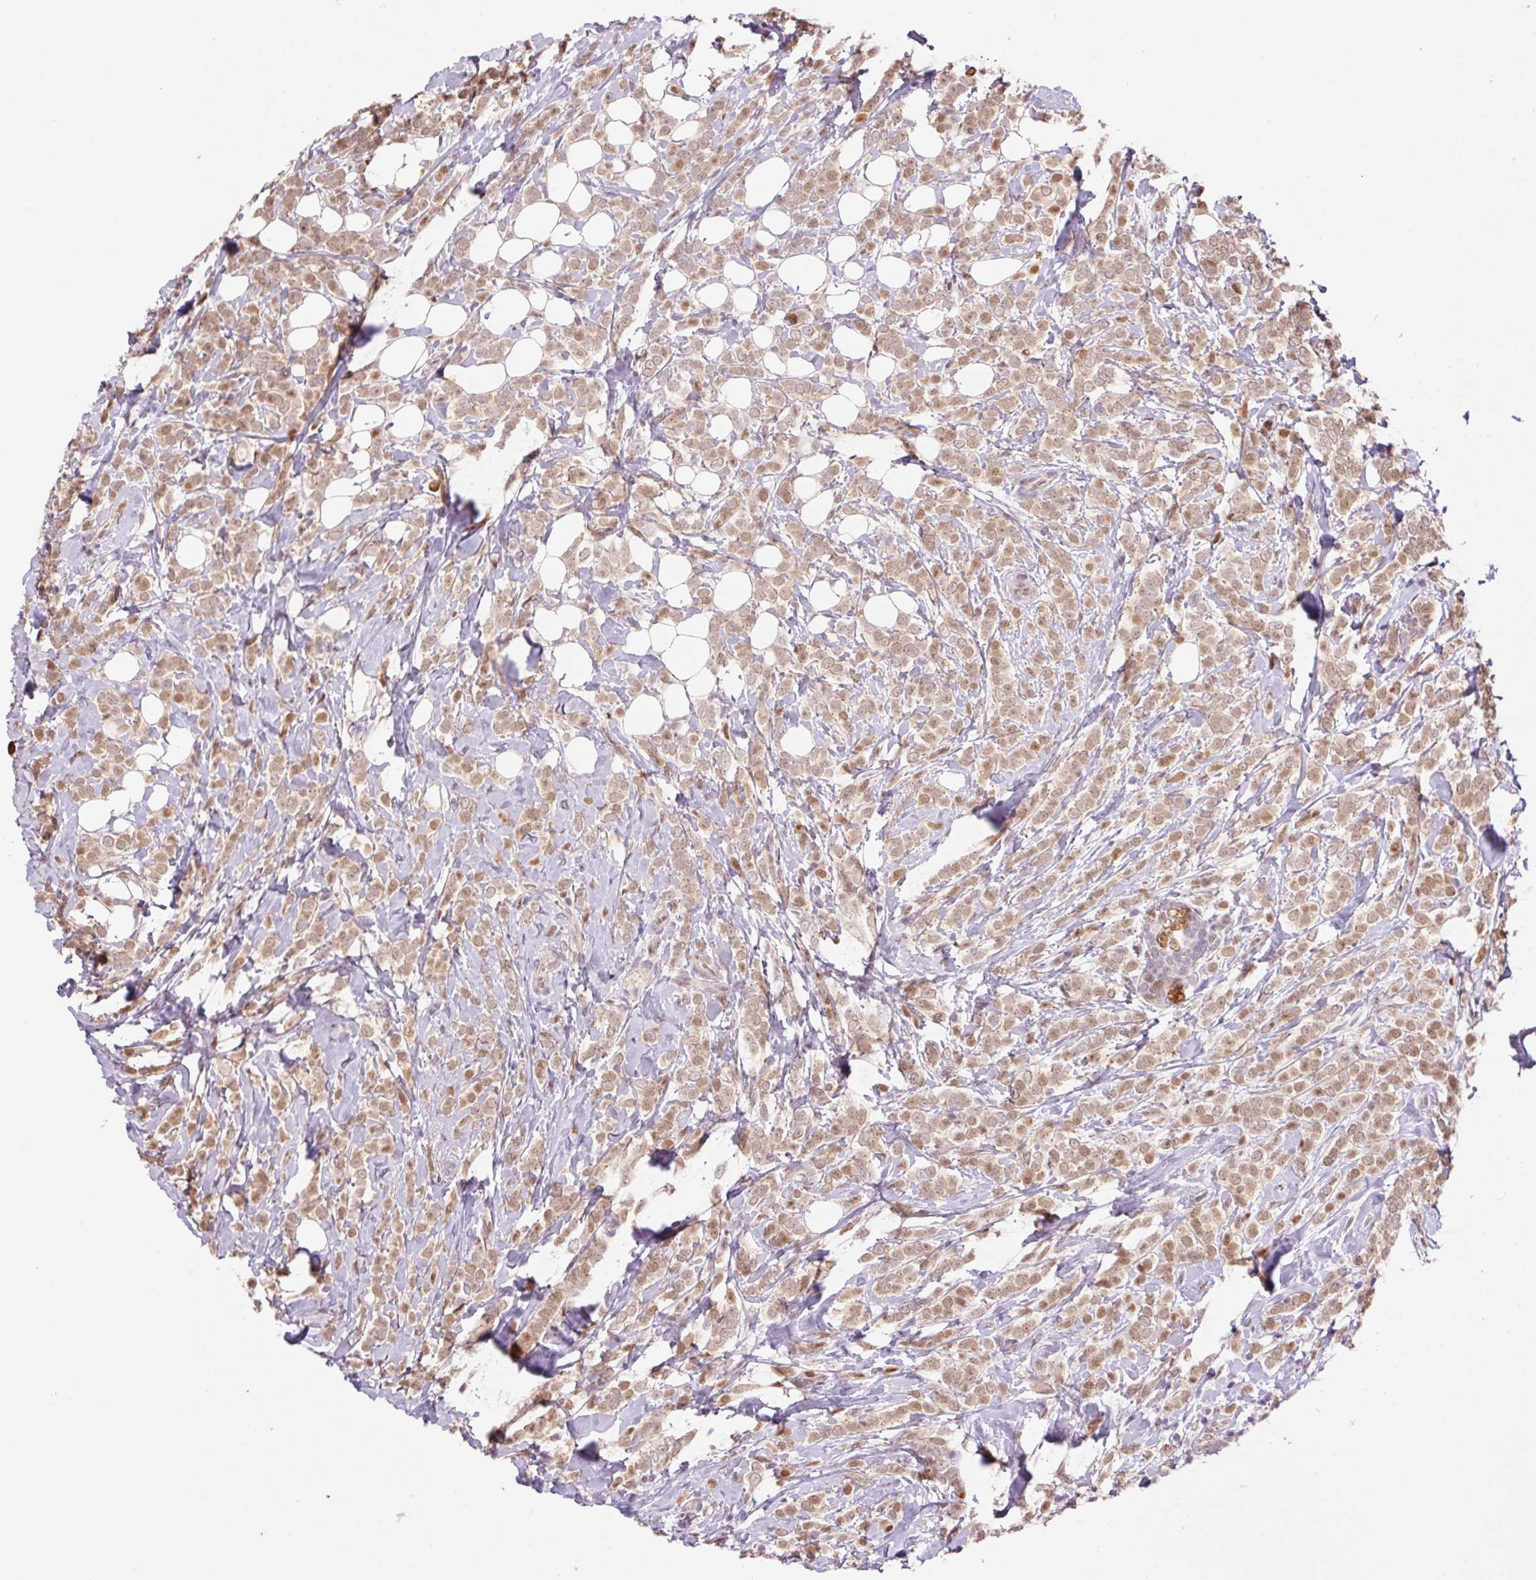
{"staining": {"intensity": "moderate", "quantity": ">75%", "location": "cytoplasmic/membranous,nuclear"}, "tissue": "breast cancer", "cell_type": "Tumor cells", "image_type": "cancer", "snomed": [{"axis": "morphology", "description": "Lobular carcinoma"}, {"axis": "topography", "description": "Breast"}], "caption": "Protein expression analysis of human breast cancer (lobular carcinoma) reveals moderate cytoplasmic/membranous and nuclear positivity in approximately >75% of tumor cells.", "gene": "GPR139", "patient": {"sex": "female", "age": 49}}